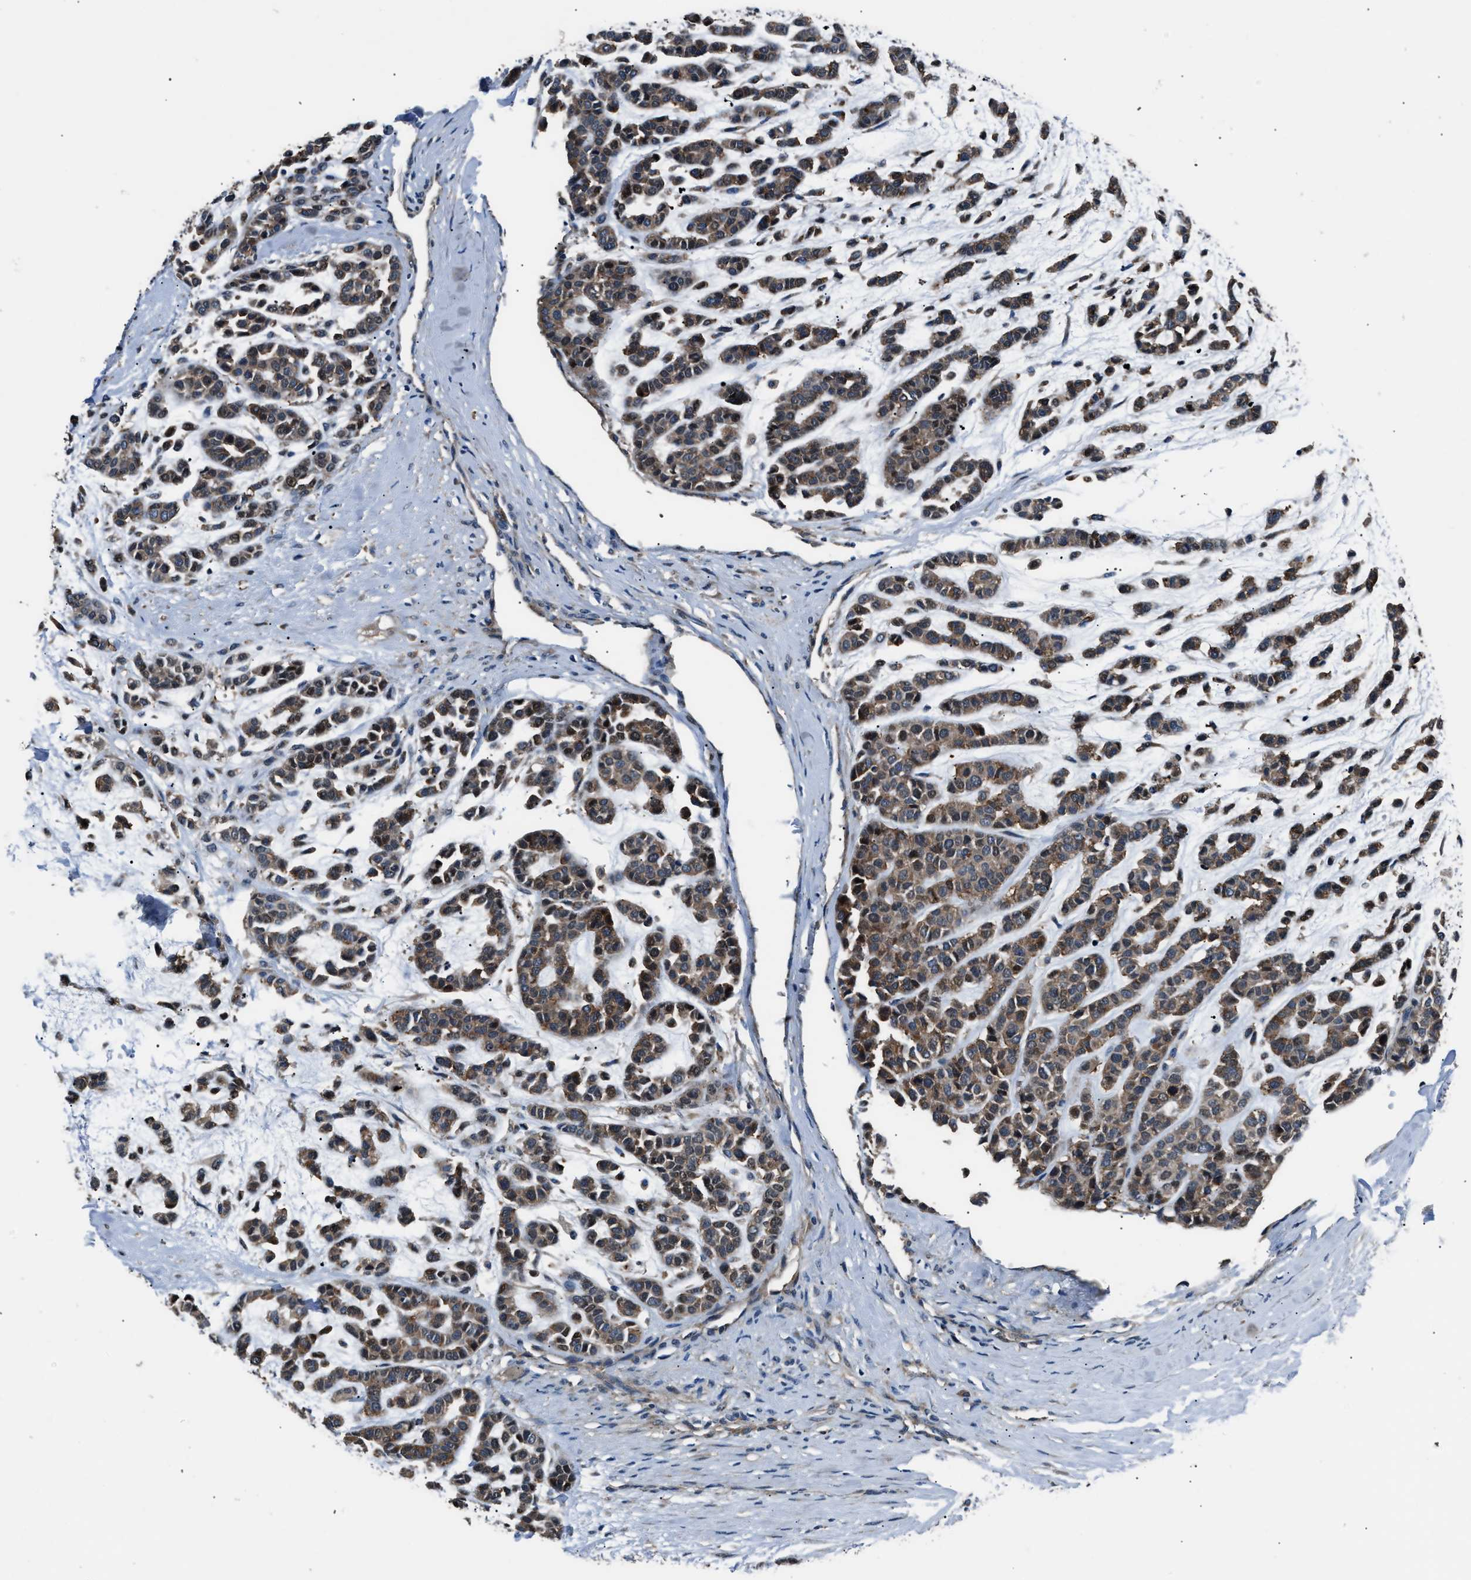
{"staining": {"intensity": "moderate", "quantity": ">75%", "location": "cytoplasmic/membranous"}, "tissue": "head and neck cancer", "cell_type": "Tumor cells", "image_type": "cancer", "snomed": [{"axis": "morphology", "description": "Adenocarcinoma, NOS"}, {"axis": "morphology", "description": "Adenoma, NOS"}, {"axis": "topography", "description": "Head-Neck"}], "caption": "A high-resolution histopathology image shows immunohistochemistry (IHC) staining of head and neck cancer, which demonstrates moderate cytoplasmic/membranous expression in about >75% of tumor cells.", "gene": "IMPDH2", "patient": {"sex": "female", "age": 55}}